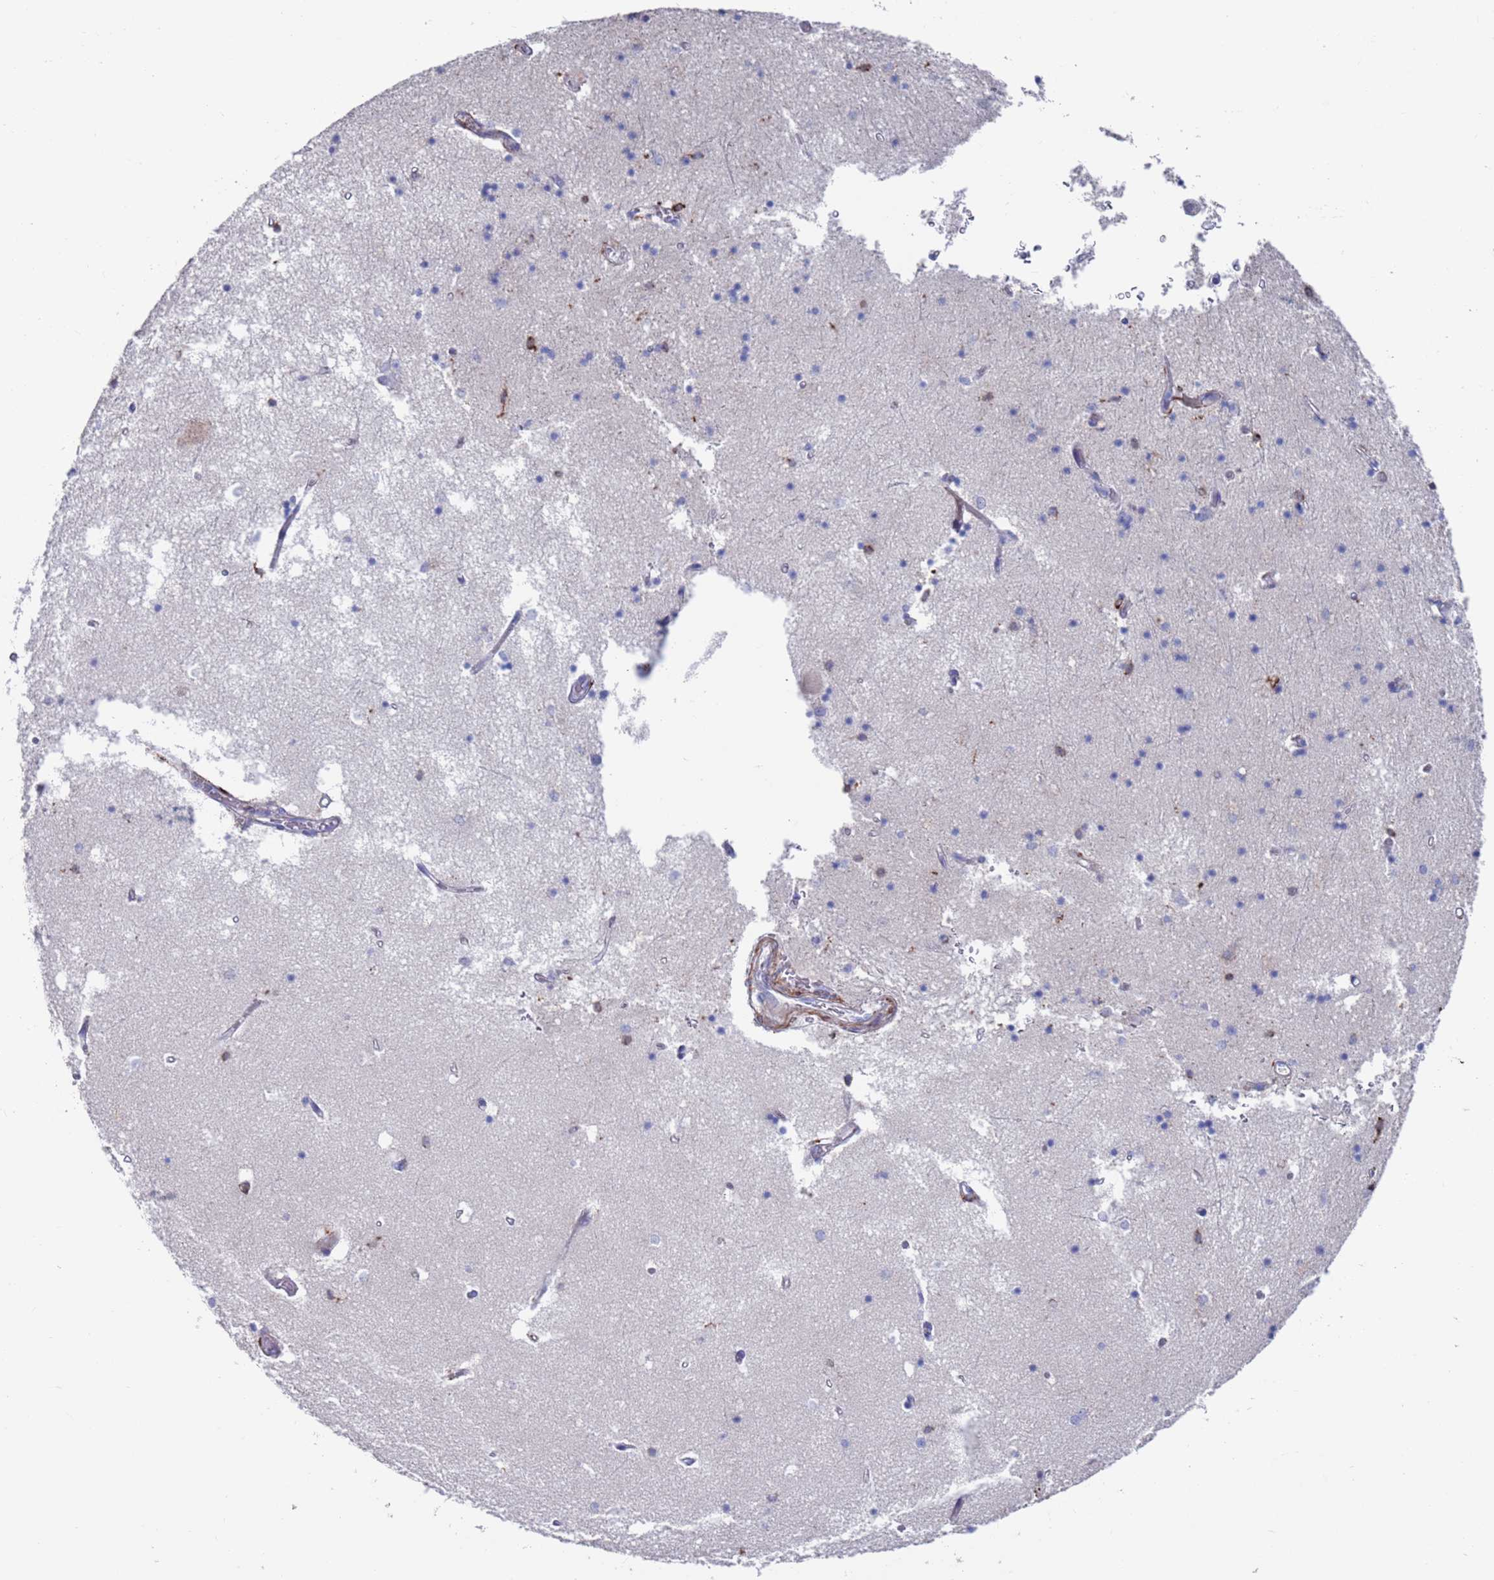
{"staining": {"intensity": "negative", "quantity": "none", "location": "none"}, "tissue": "hippocampus", "cell_type": "Glial cells", "image_type": "normal", "snomed": [{"axis": "morphology", "description": "Normal tissue, NOS"}, {"axis": "topography", "description": "Hippocampus"}], "caption": "Protein analysis of unremarkable hippocampus exhibits no significant staining in glial cells.", "gene": "GREB1L", "patient": {"sex": "male", "age": 70}}